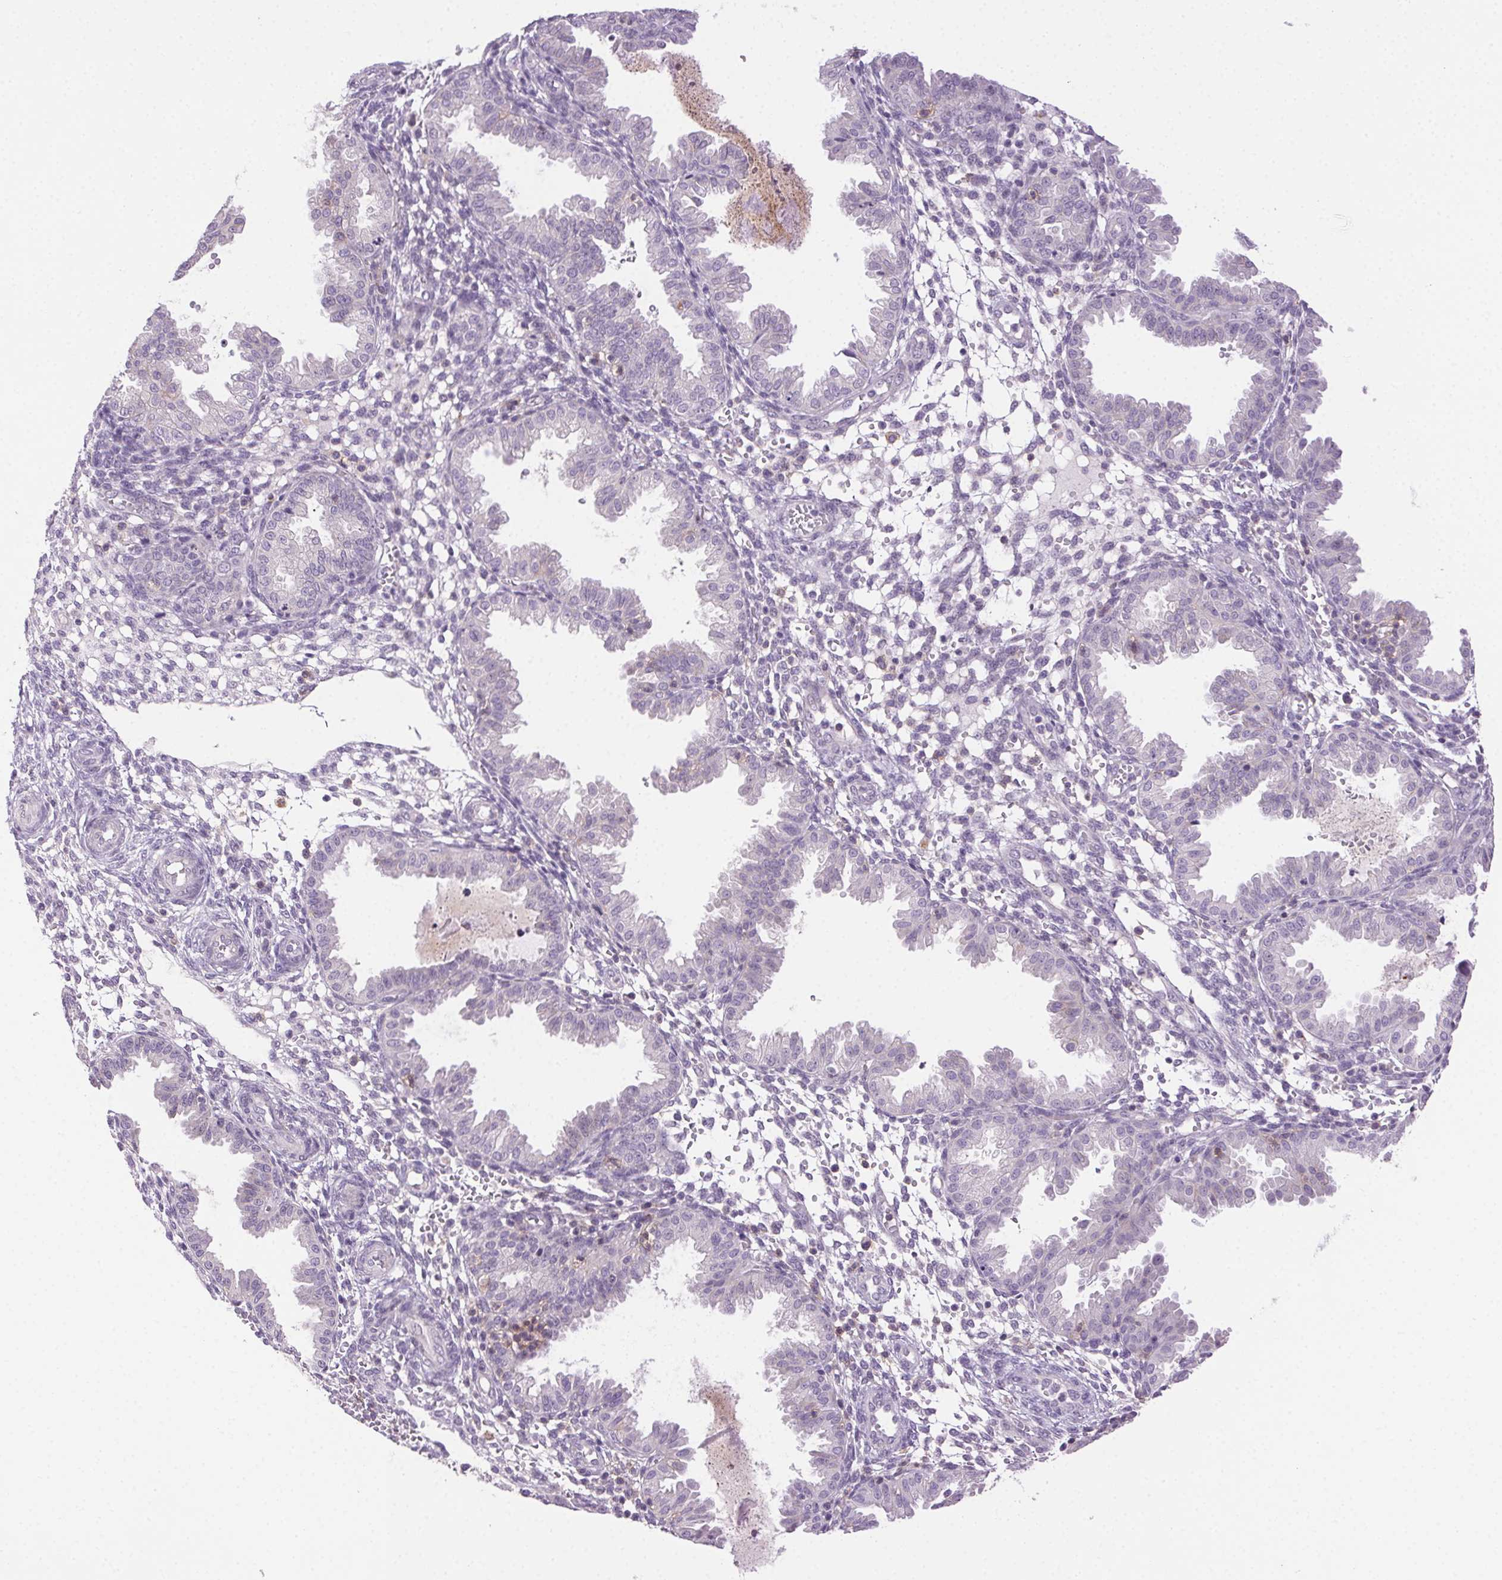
{"staining": {"intensity": "negative", "quantity": "none", "location": "none"}, "tissue": "endometrium", "cell_type": "Cells in endometrial stroma", "image_type": "normal", "snomed": [{"axis": "morphology", "description": "Normal tissue, NOS"}, {"axis": "topography", "description": "Endometrium"}], "caption": "IHC histopathology image of unremarkable human endometrium stained for a protein (brown), which reveals no staining in cells in endometrial stroma.", "gene": "AKAP5", "patient": {"sex": "female", "age": 33}}